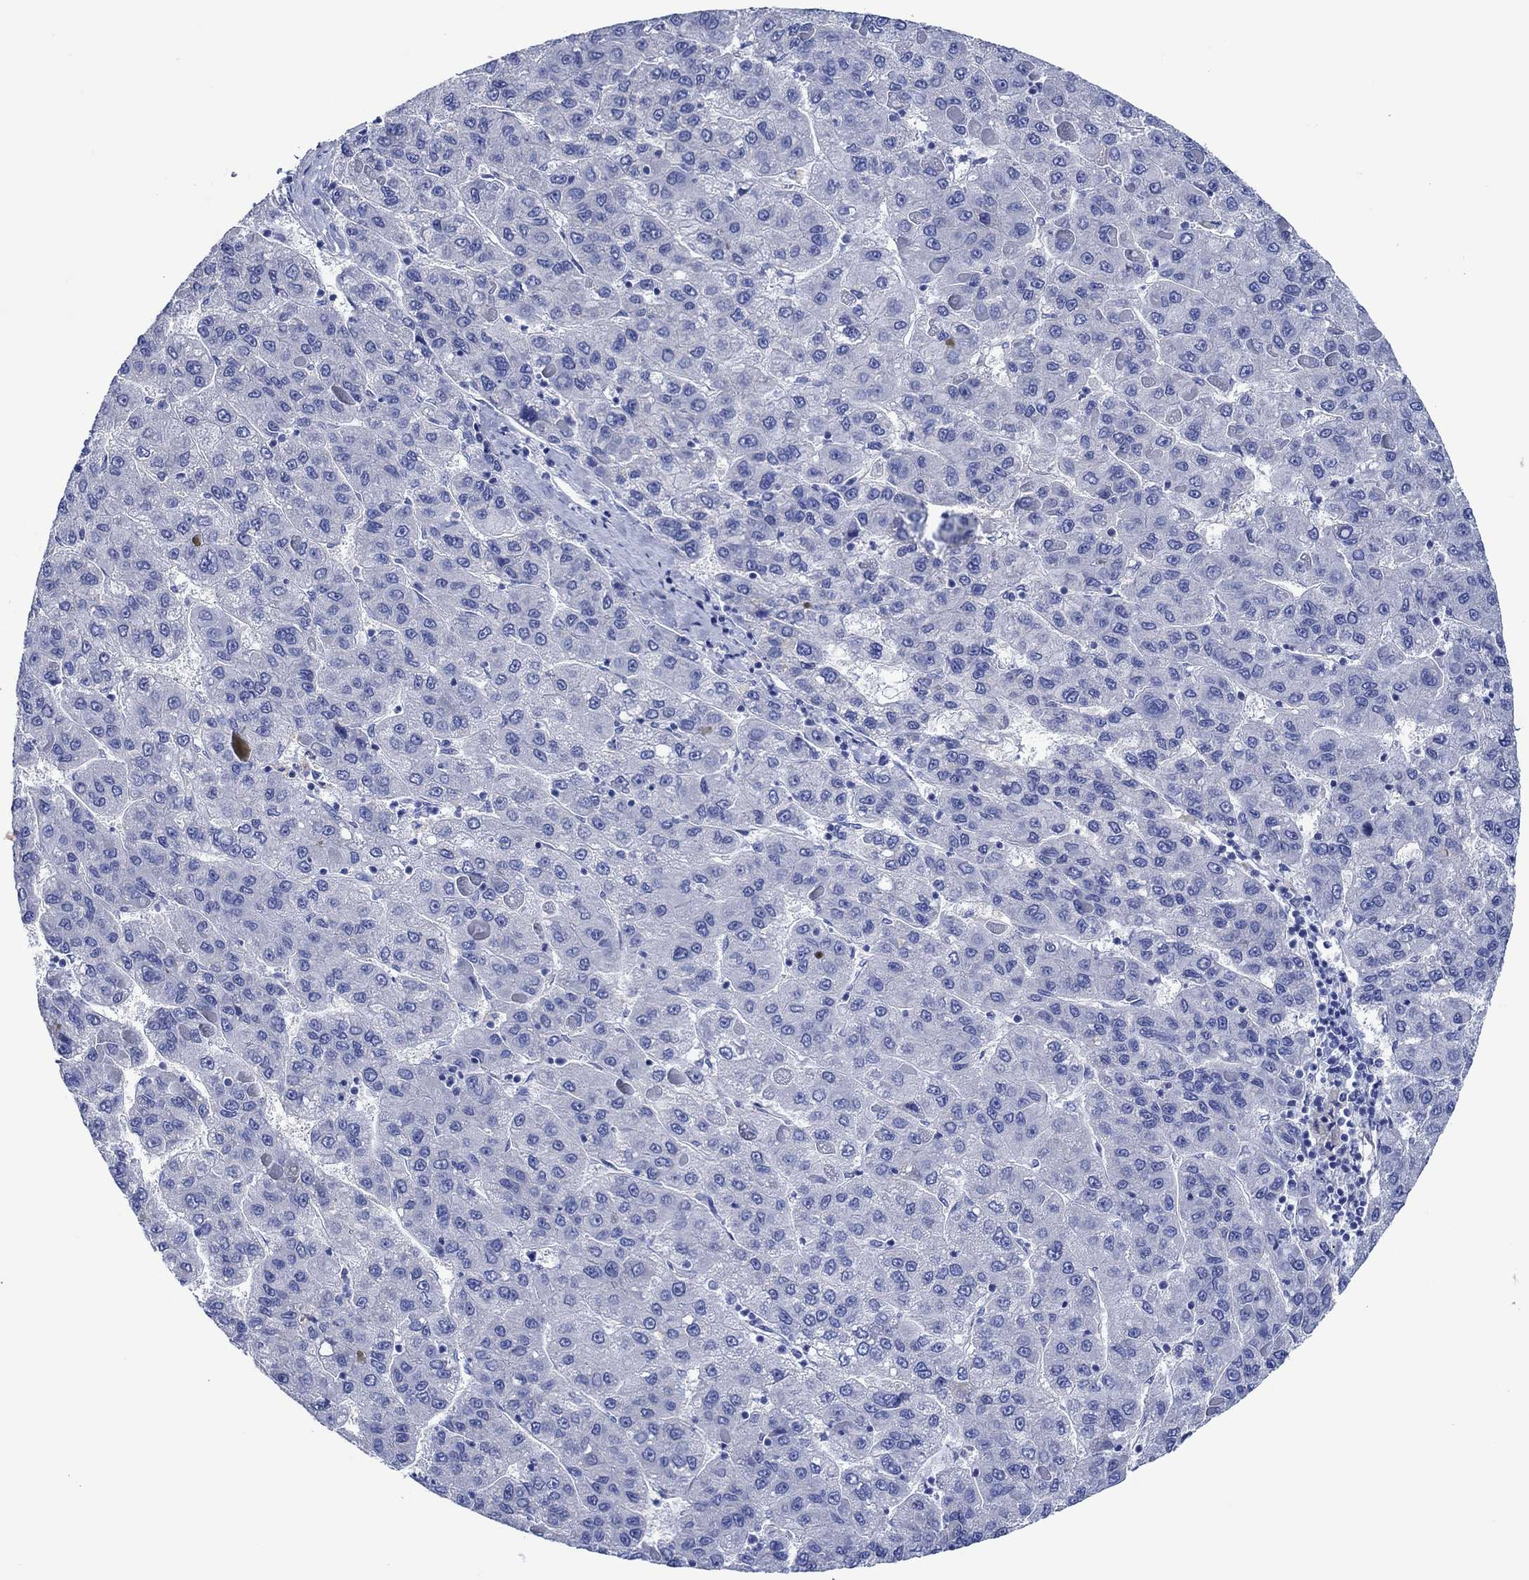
{"staining": {"intensity": "negative", "quantity": "none", "location": "none"}, "tissue": "liver cancer", "cell_type": "Tumor cells", "image_type": "cancer", "snomed": [{"axis": "morphology", "description": "Carcinoma, Hepatocellular, NOS"}, {"axis": "topography", "description": "Liver"}], "caption": "DAB (3,3'-diaminobenzidine) immunohistochemical staining of human liver hepatocellular carcinoma exhibits no significant expression in tumor cells. The staining is performed using DAB (3,3'-diaminobenzidine) brown chromogen with nuclei counter-stained in using hematoxylin.", "gene": "CPNE6", "patient": {"sex": "female", "age": 82}}